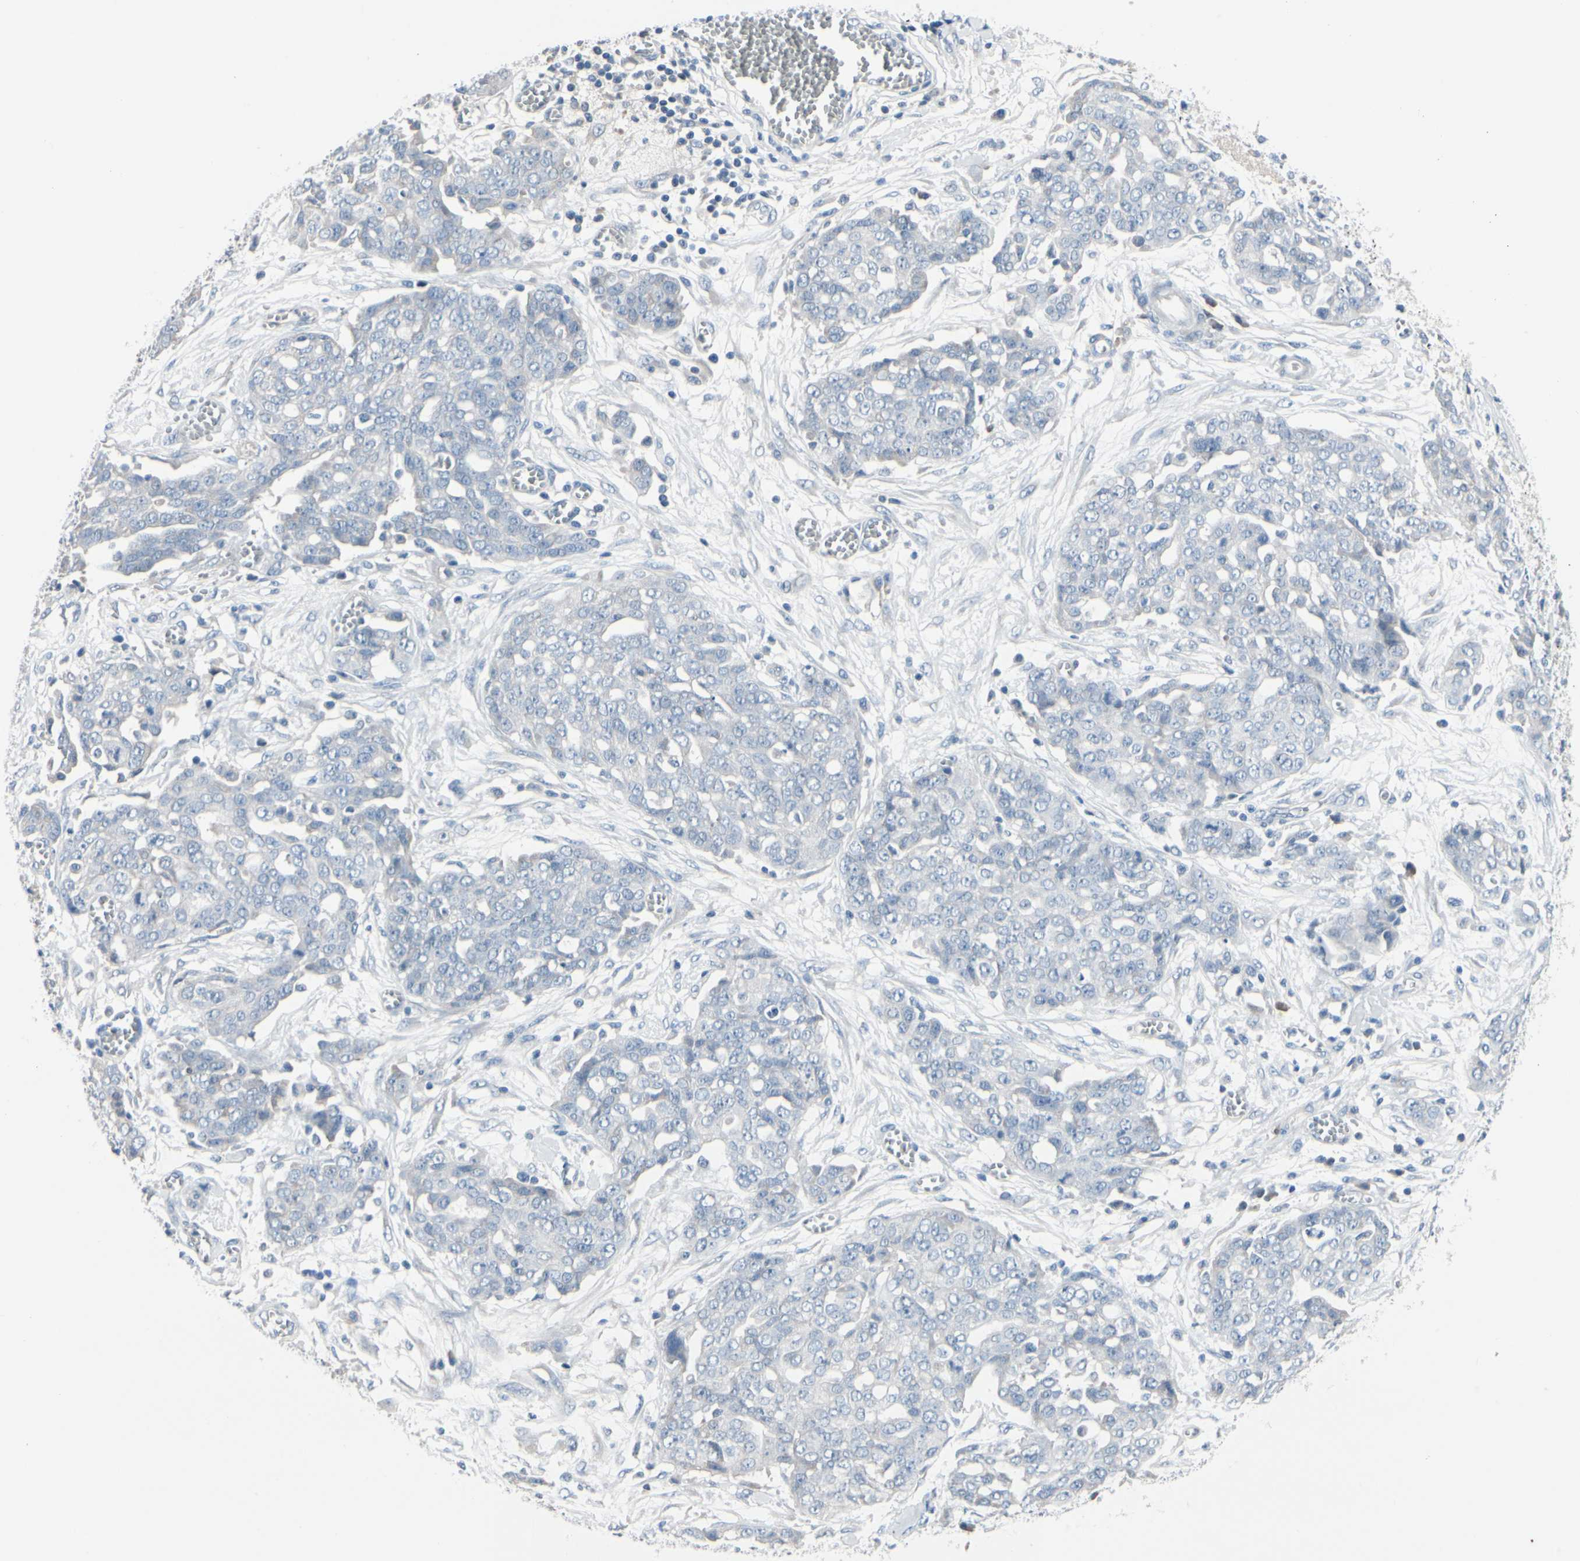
{"staining": {"intensity": "negative", "quantity": "none", "location": "none"}, "tissue": "ovarian cancer", "cell_type": "Tumor cells", "image_type": "cancer", "snomed": [{"axis": "morphology", "description": "Cystadenocarcinoma, serous, NOS"}, {"axis": "topography", "description": "Soft tissue"}, {"axis": "topography", "description": "Ovary"}], "caption": "This is an immunohistochemistry histopathology image of ovarian cancer. There is no staining in tumor cells.", "gene": "PGR", "patient": {"sex": "female", "age": 57}}